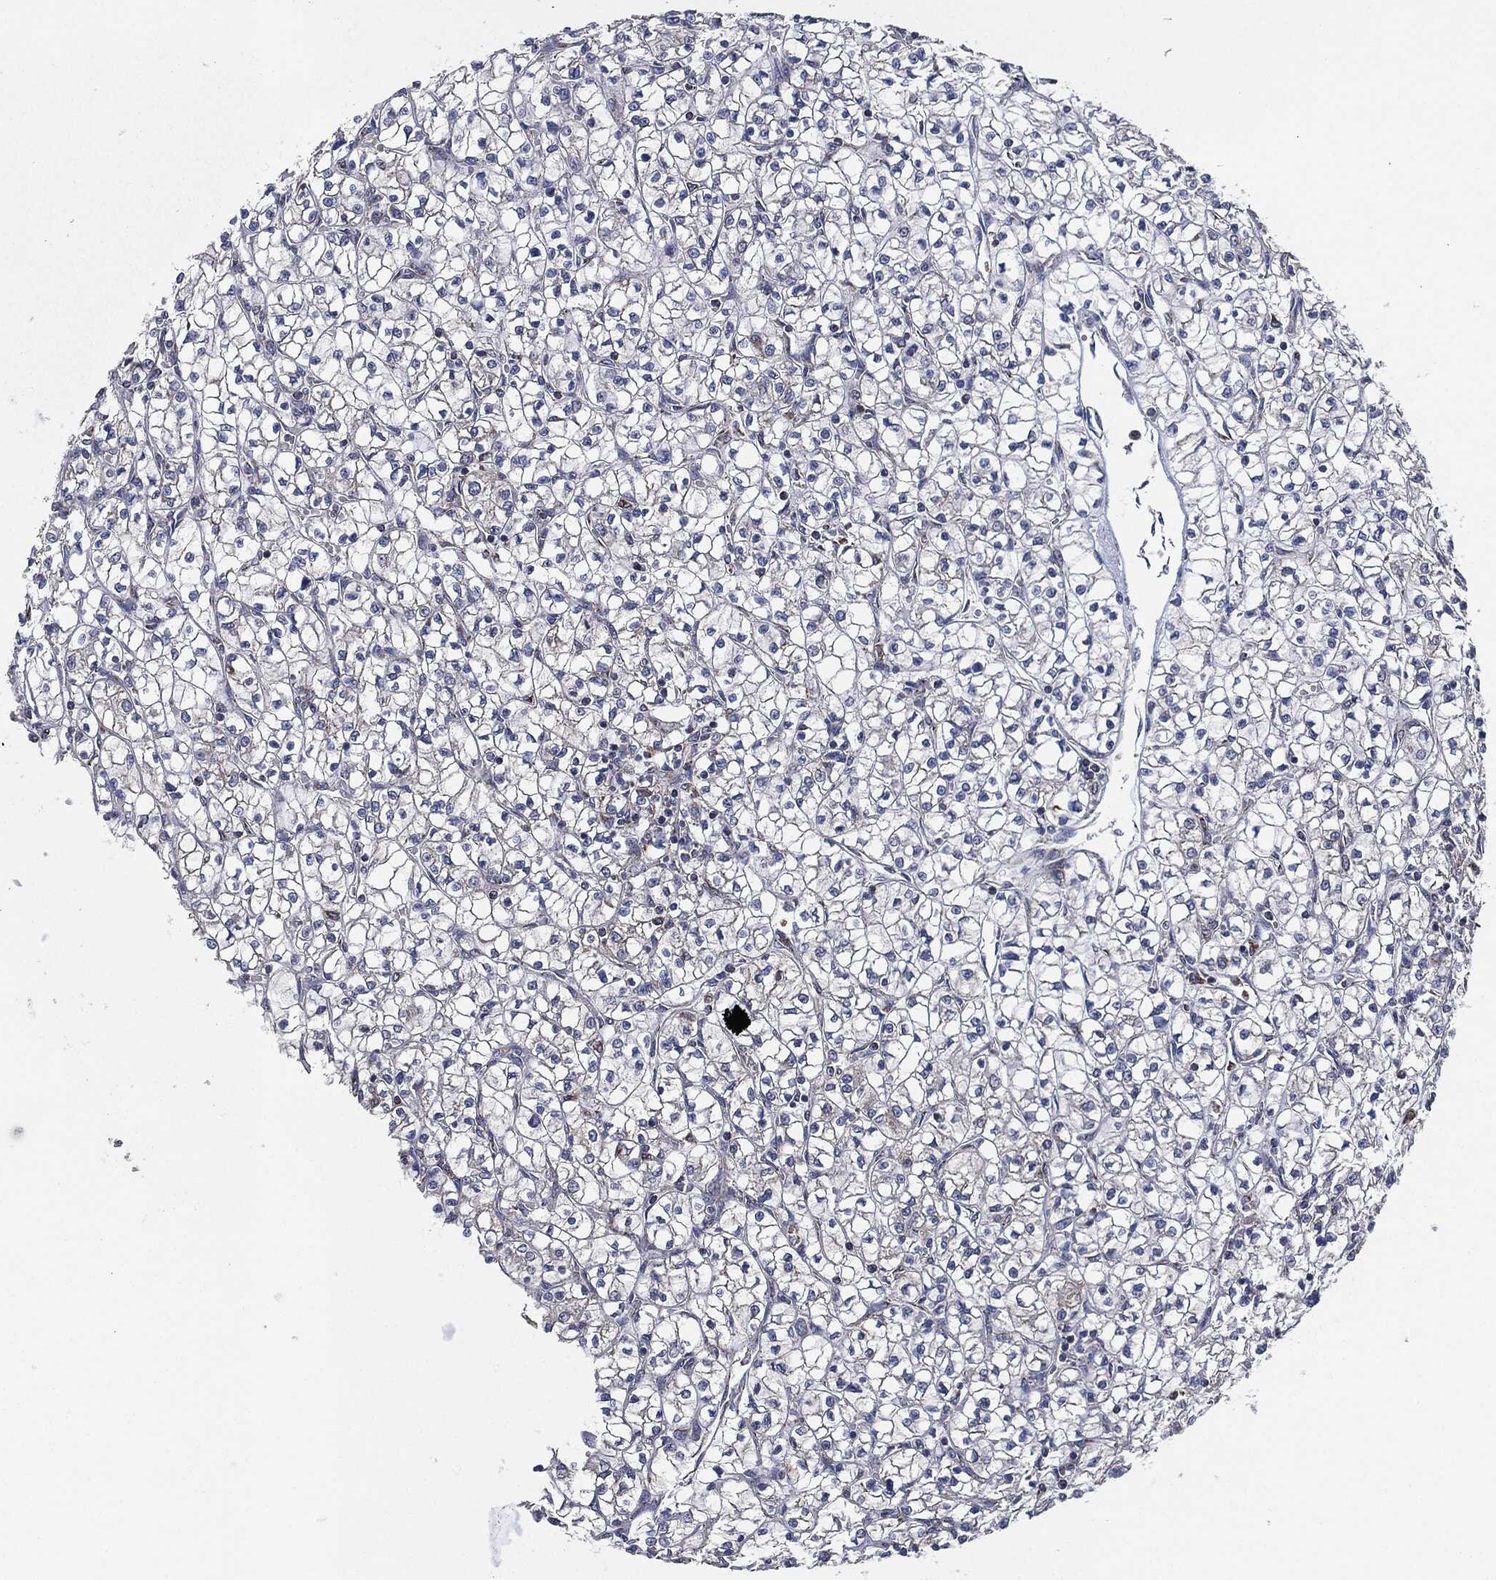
{"staining": {"intensity": "negative", "quantity": "none", "location": "none"}, "tissue": "renal cancer", "cell_type": "Tumor cells", "image_type": "cancer", "snomed": [{"axis": "morphology", "description": "Adenocarcinoma, NOS"}, {"axis": "topography", "description": "Kidney"}], "caption": "Renal adenocarcinoma was stained to show a protein in brown. There is no significant expression in tumor cells.", "gene": "NDUFV2", "patient": {"sex": "female", "age": 64}}